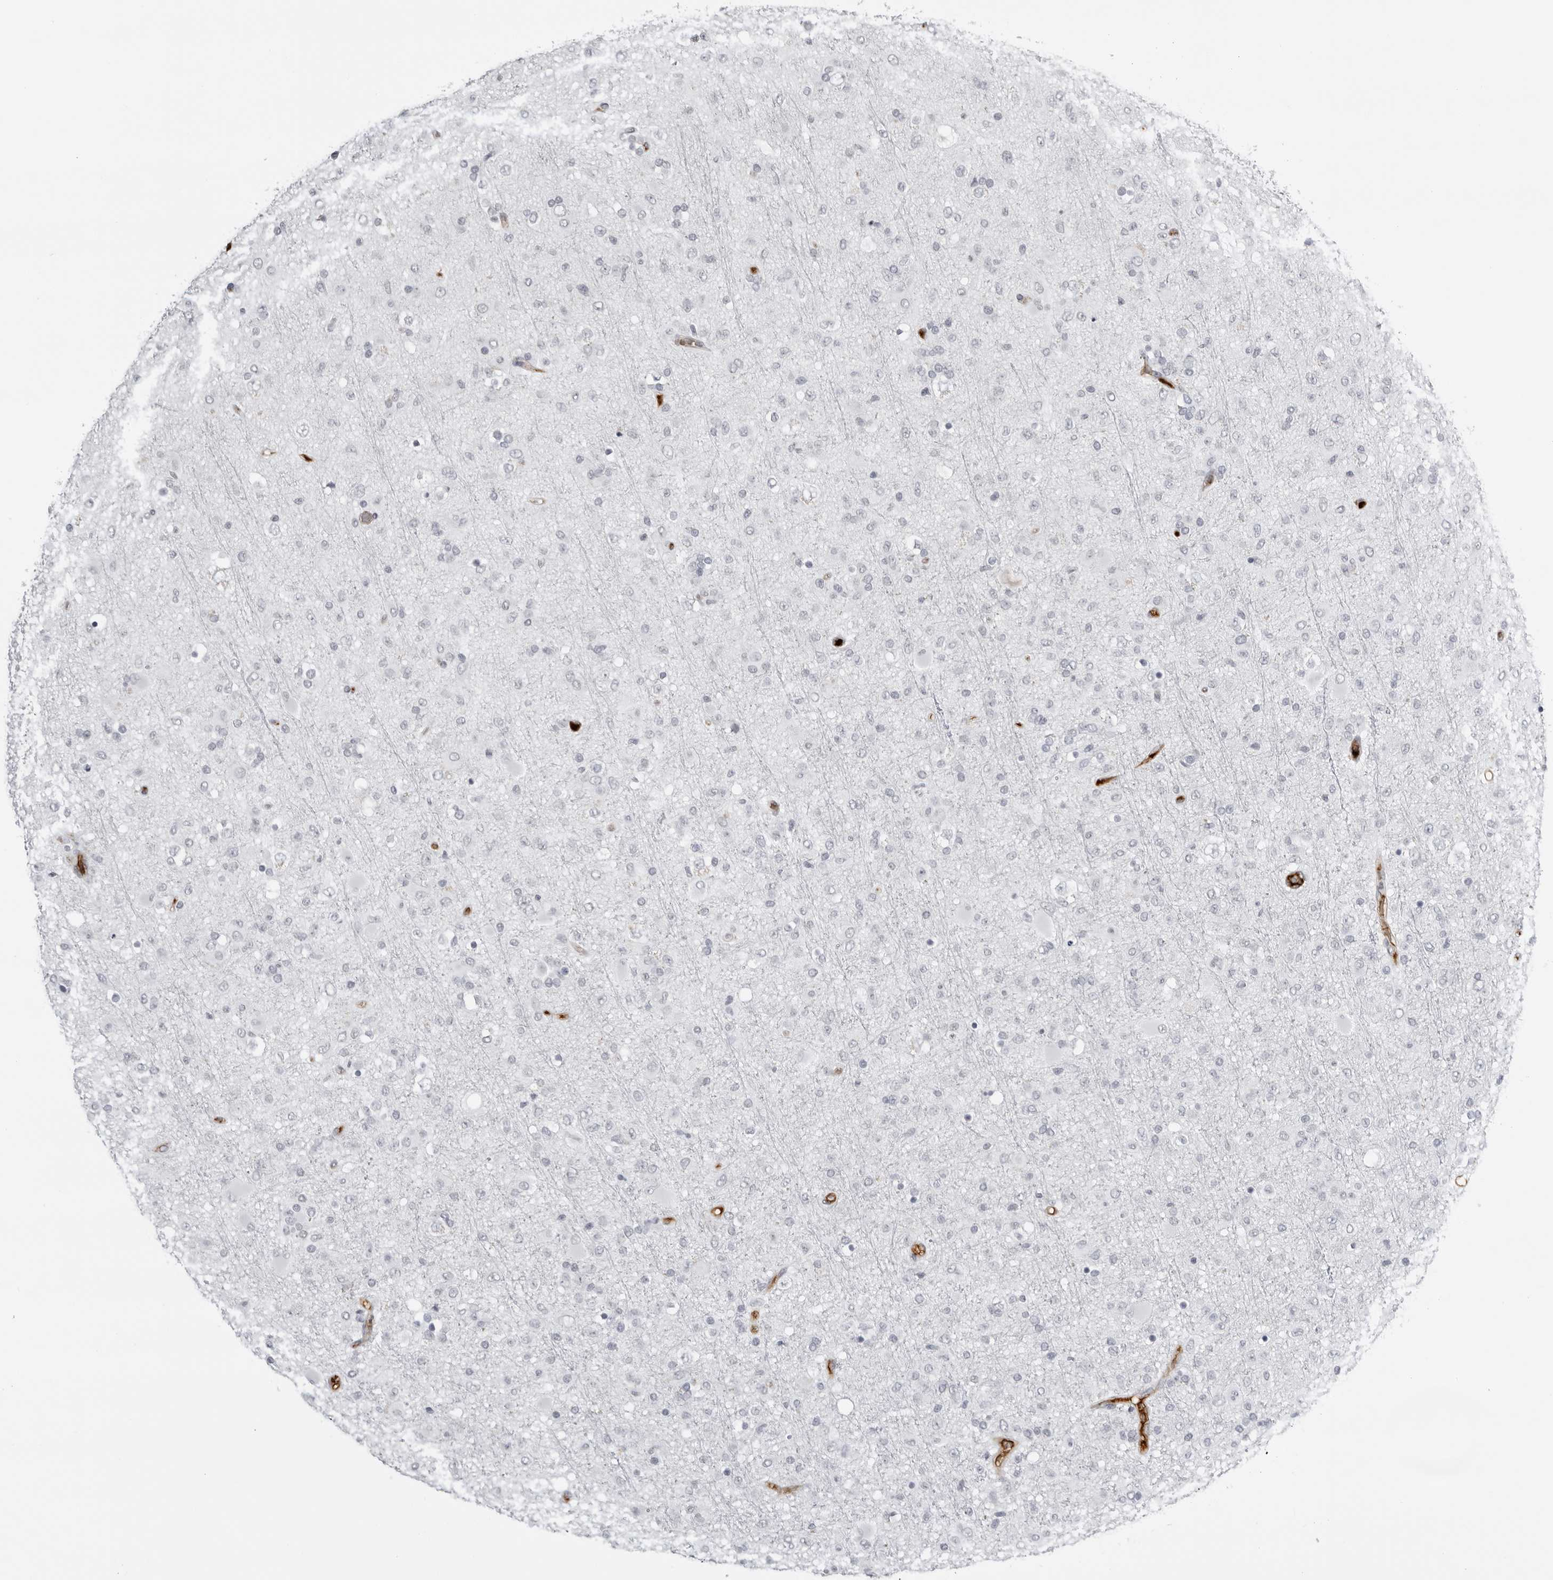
{"staining": {"intensity": "negative", "quantity": "none", "location": "none"}, "tissue": "glioma", "cell_type": "Tumor cells", "image_type": "cancer", "snomed": [{"axis": "morphology", "description": "Glioma, malignant, Low grade"}, {"axis": "topography", "description": "Brain"}], "caption": "Immunohistochemistry (IHC) of human malignant low-grade glioma reveals no positivity in tumor cells.", "gene": "SERPINF2", "patient": {"sex": "male", "age": 65}}